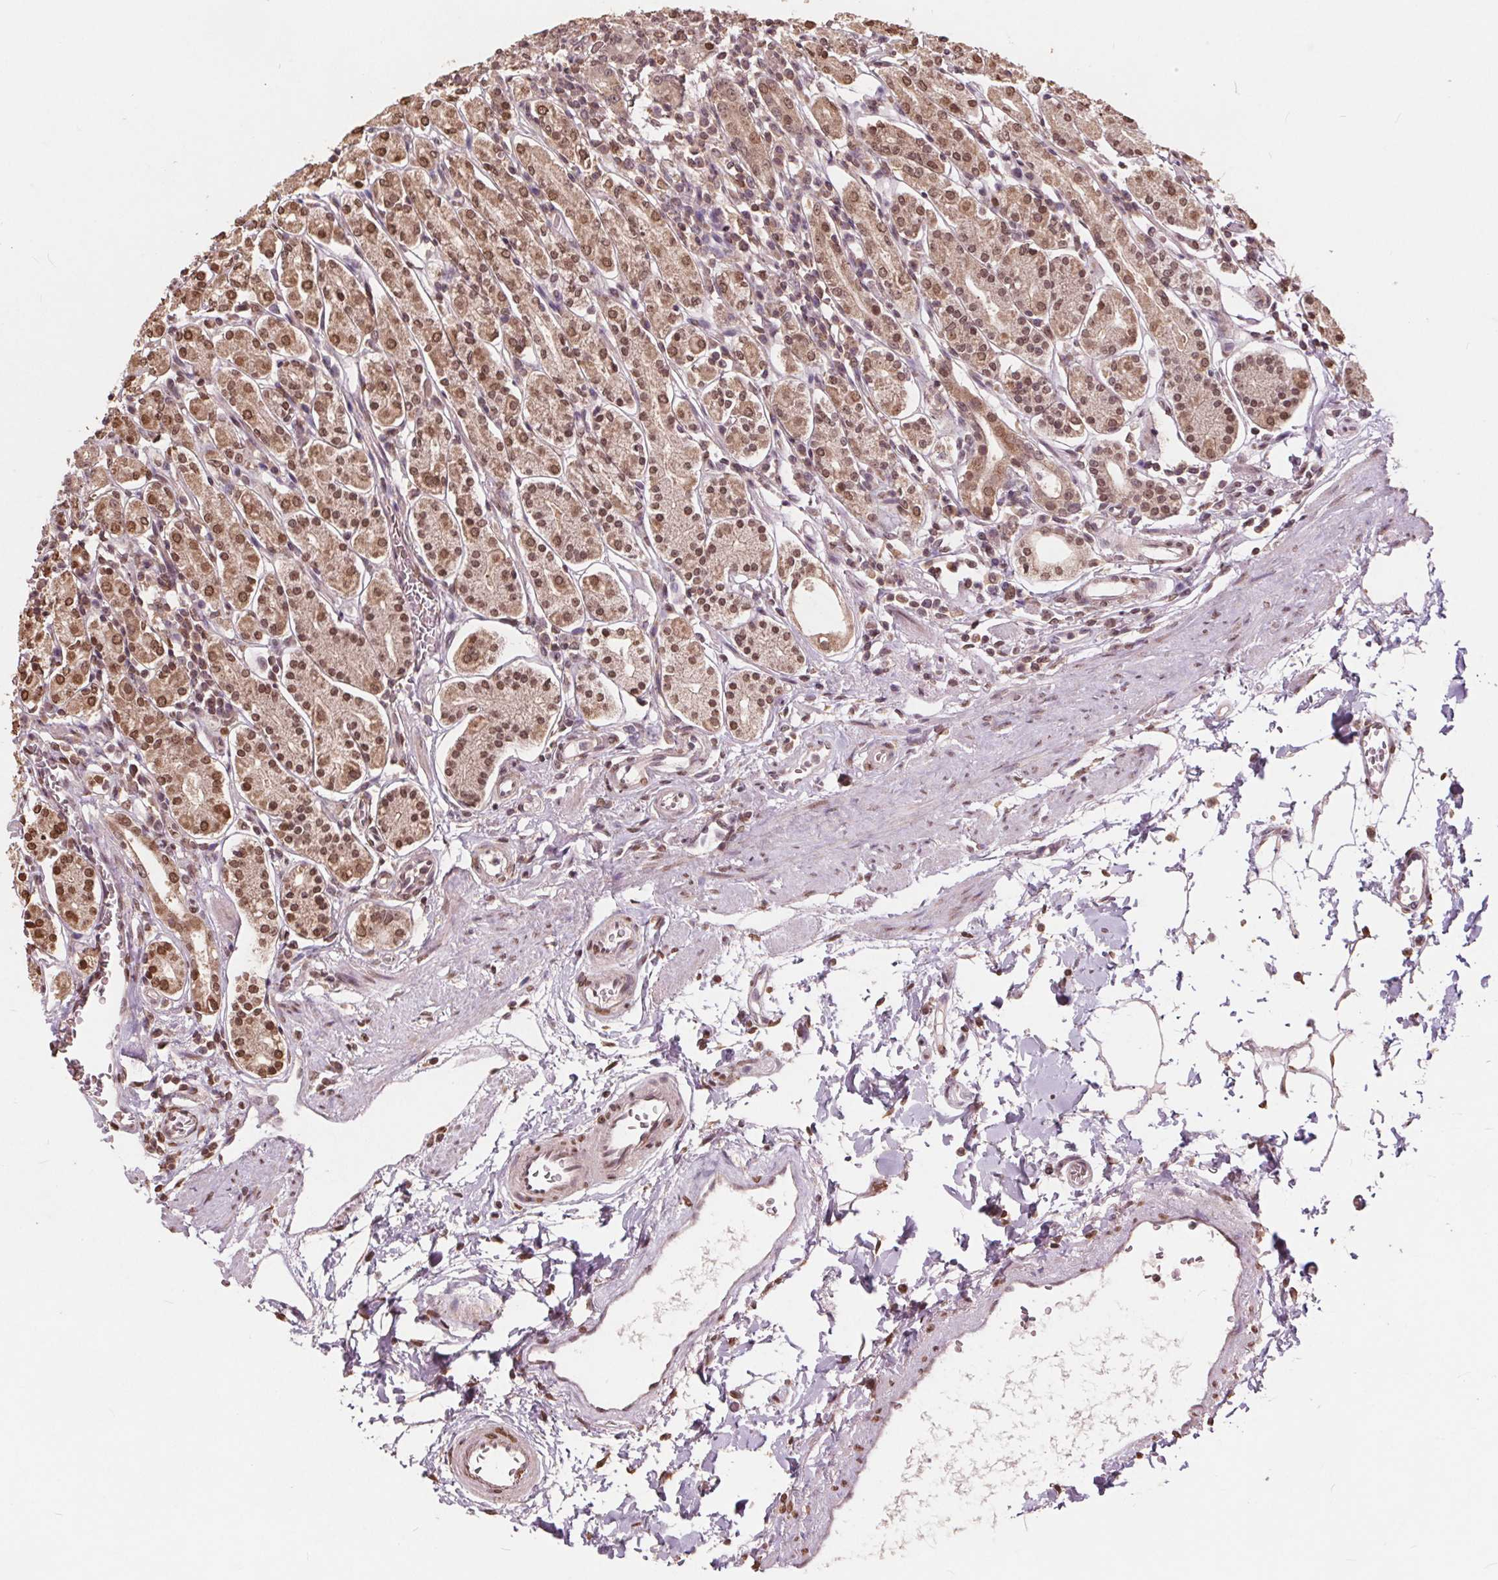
{"staining": {"intensity": "moderate", "quantity": ">75%", "location": "cytoplasmic/membranous,nuclear"}, "tissue": "stomach", "cell_type": "Glandular cells", "image_type": "normal", "snomed": [{"axis": "morphology", "description": "Normal tissue, NOS"}, {"axis": "topography", "description": "Stomach, upper"}, {"axis": "topography", "description": "Stomach"}], "caption": "Immunohistochemical staining of normal human stomach reveals moderate cytoplasmic/membranous,nuclear protein staining in approximately >75% of glandular cells.", "gene": "HIF1AN", "patient": {"sex": "male", "age": 62}}